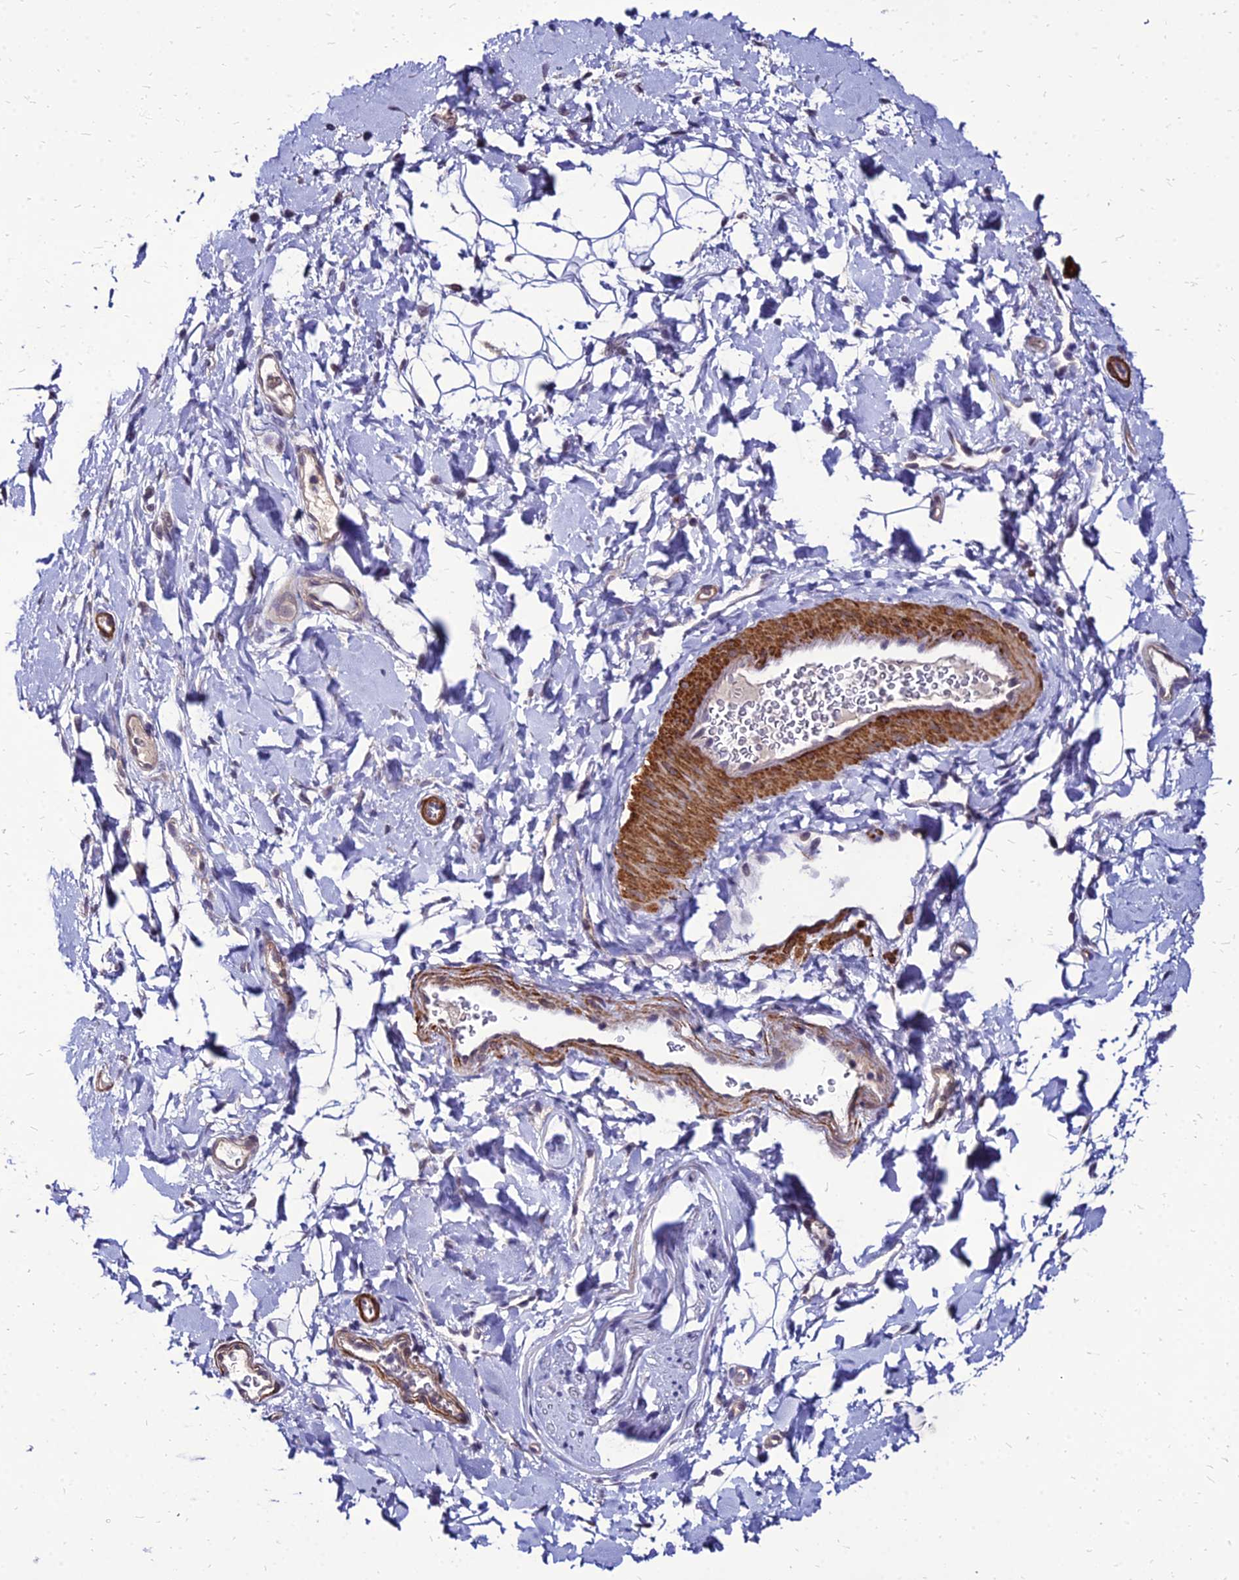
{"staining": {"intensity": "negative", "quantity": "none", "location": "none"}, "tissue": "adipose tissue", "cell_type": "Adipocytes", "image_type": "normal", "snomed": [{"axis": "morphology", "description": "Normal tissue, NOS"}, {"axis": "topography", "description": "Breast"}], "caption": "Adipocytes are negative for brown protein staining in benign adipose tissue. The staining is performed using DAB (3,3'-diaminobenzidine) brown chromogen with nuclei counter-stained in using hematoxylin.", "gene": "YEATS2", "patient": {"sex": "female", "age": 26}}